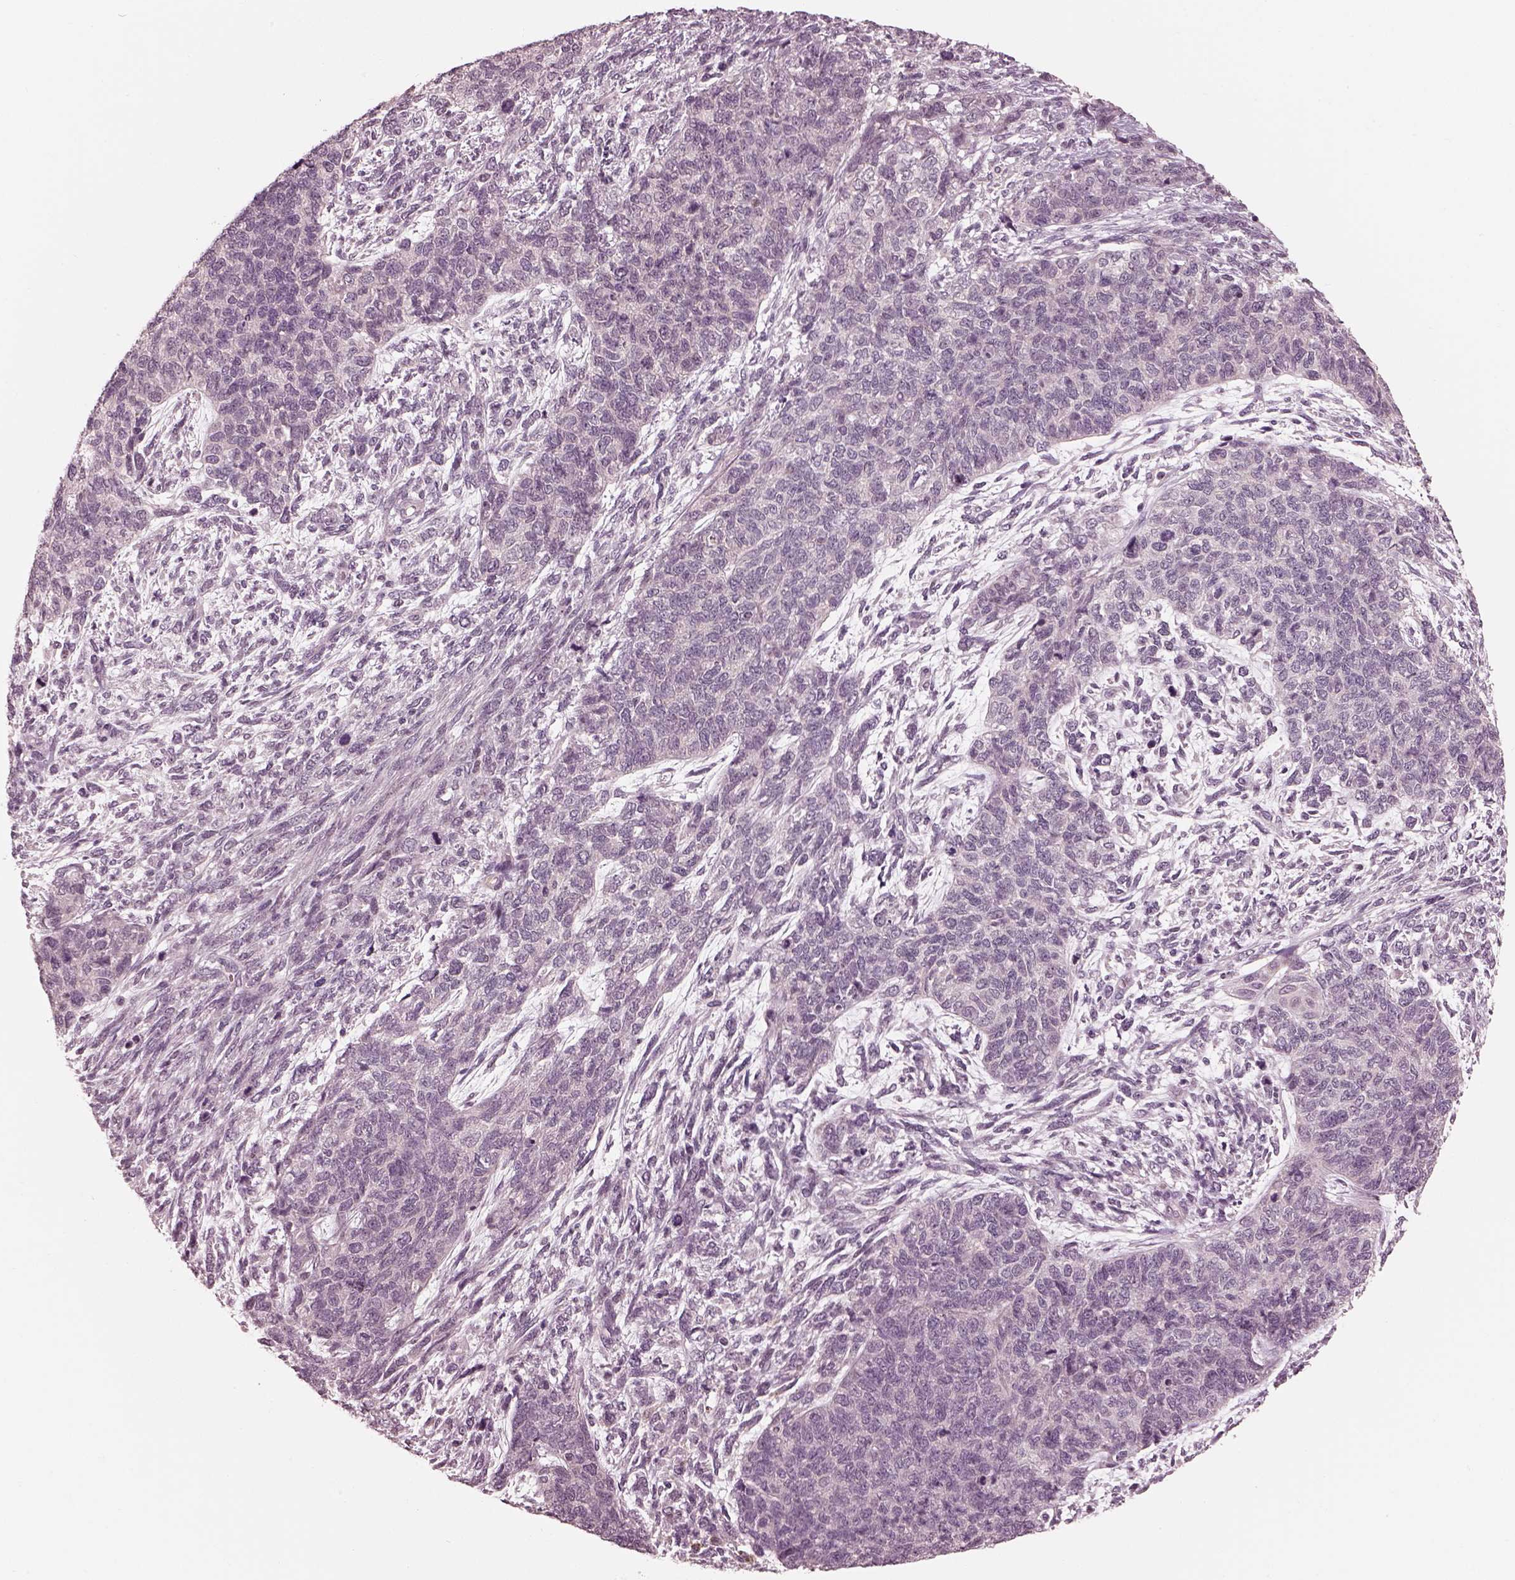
{"staining": {"intensity": "negative", "quantity": "none", "location": "none"}, "tissue": "cervical cancer", "cell_type": "Tumor cells", "image_type": "cancer", "snomed": [{"axis": "morphology", "description": "Squamous cell carcinoma, NOS"}, {"axis": "topography", "description": "Cervix"}], "caption": "Tumor cells show no significant staining in cervical cancer.", "gene": "IQCG", "patient": {"sex": "female", "age": 63}}